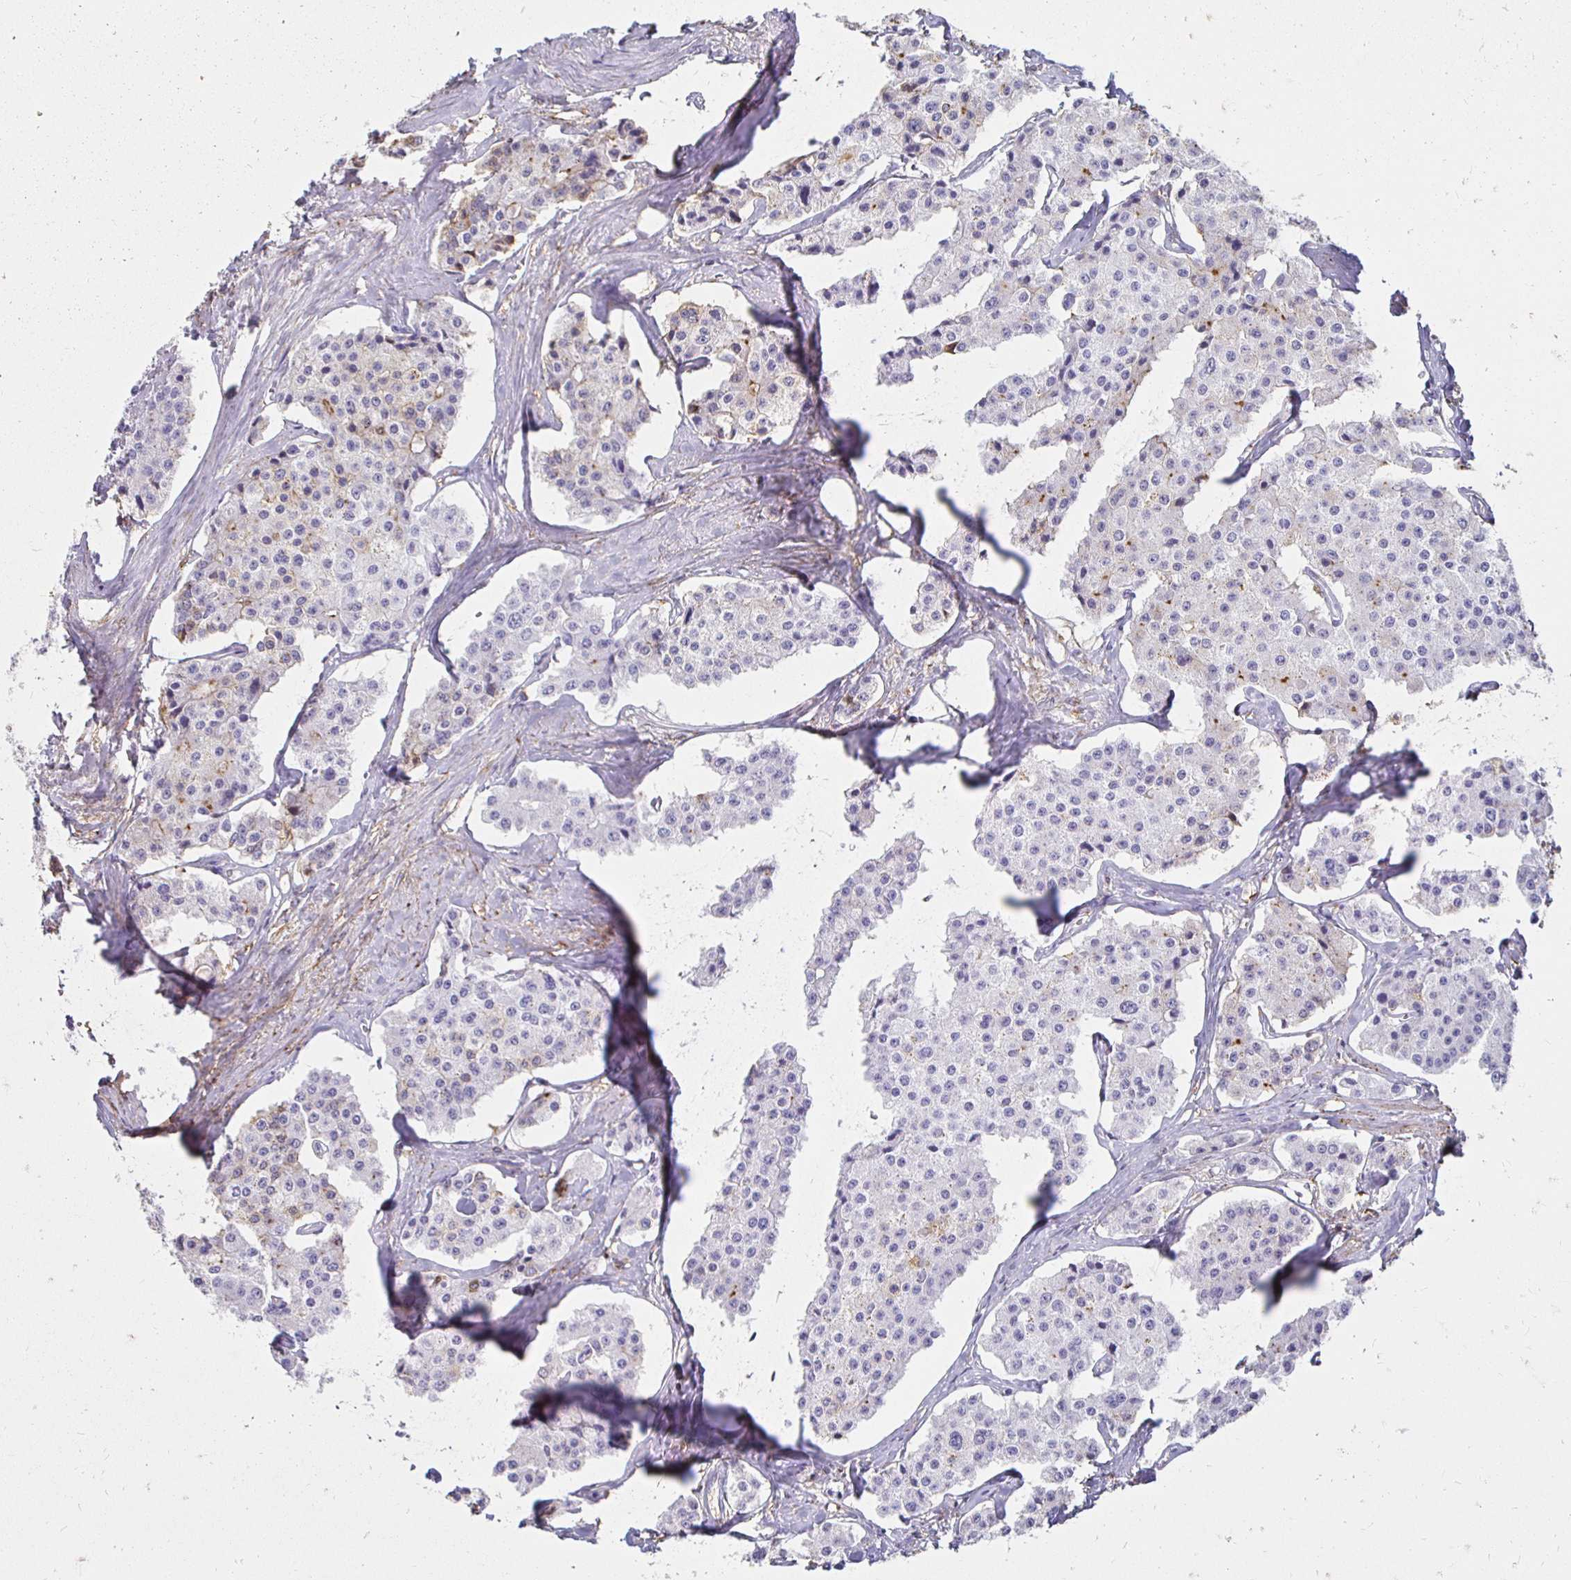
{"staining": {"intensity": "negative", "quantity": "none", "location": "none"}, "tissue": "carcinoid", "cell_type": "Tumor cells", "image_type": "cancer", "snomed": [{"axis": "morphology", "description": "Carcinoid, malignant, NOS"}, {"axis": "topography", "description": "Small intestine"}], "caption": "This is a histopathology image of immunohistochemistry staining of malignant carcinoid, which shows no staining in tumor cells.", "gene": "TAS1R3", "patient": {"sex": "female", "age": 65}}